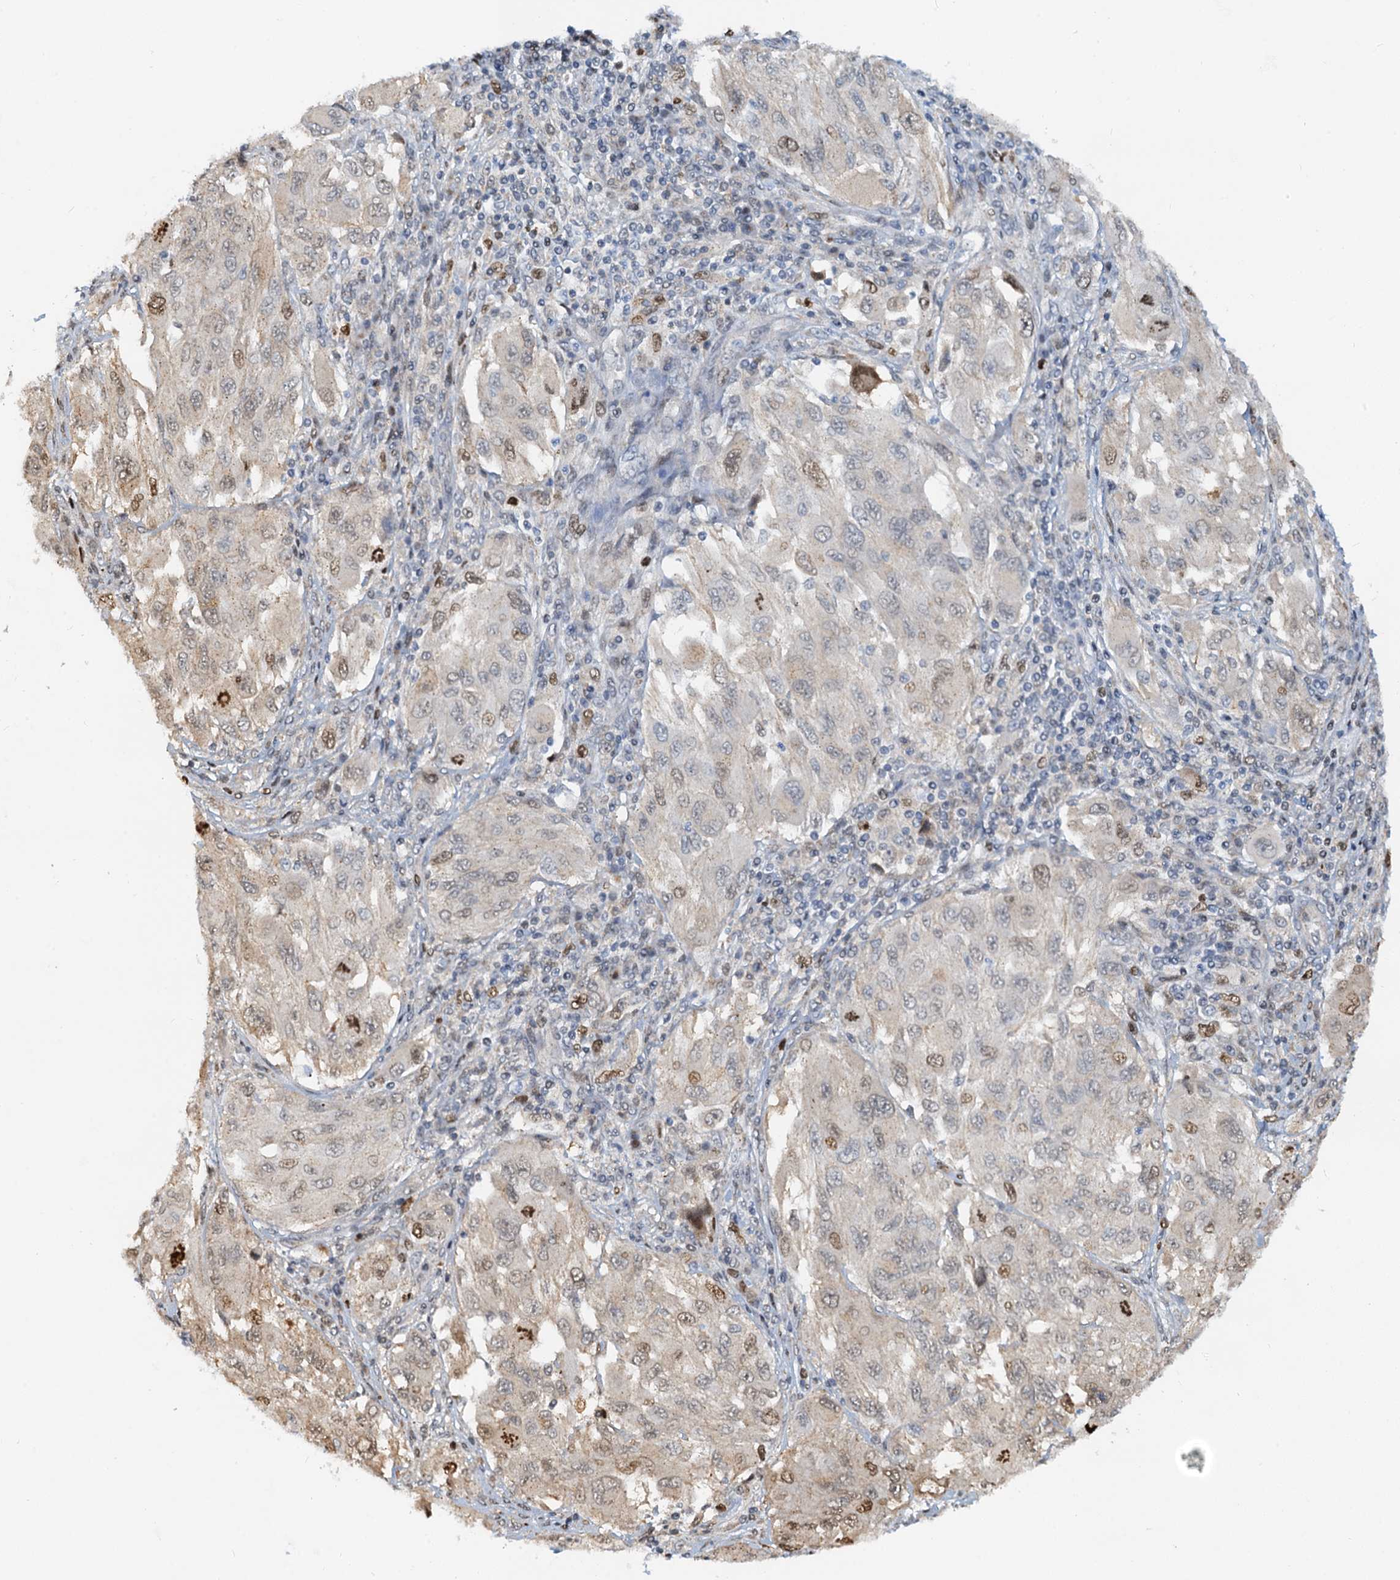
{"staining": {"intensity": "moderate", "quantity": "<25%", "location": "nuclear"}, "tissue": "melanoma", "cell_type": "Tumor cells", "image_type": "cancer", "snomed": [{"axis": "morphology", "description": "Malignant melanoma, NOS"}, {"axis": "topography", "description": "Skin"}], "caption": "Immunohistochemistry micrograph of human melanoma stained for a protein (brown), which shows low levels of moderate nuclear expression in approximately <25% of tumor cells.", "gene": "PTGES3", "patient": {"sex": "female", "age": 91}}